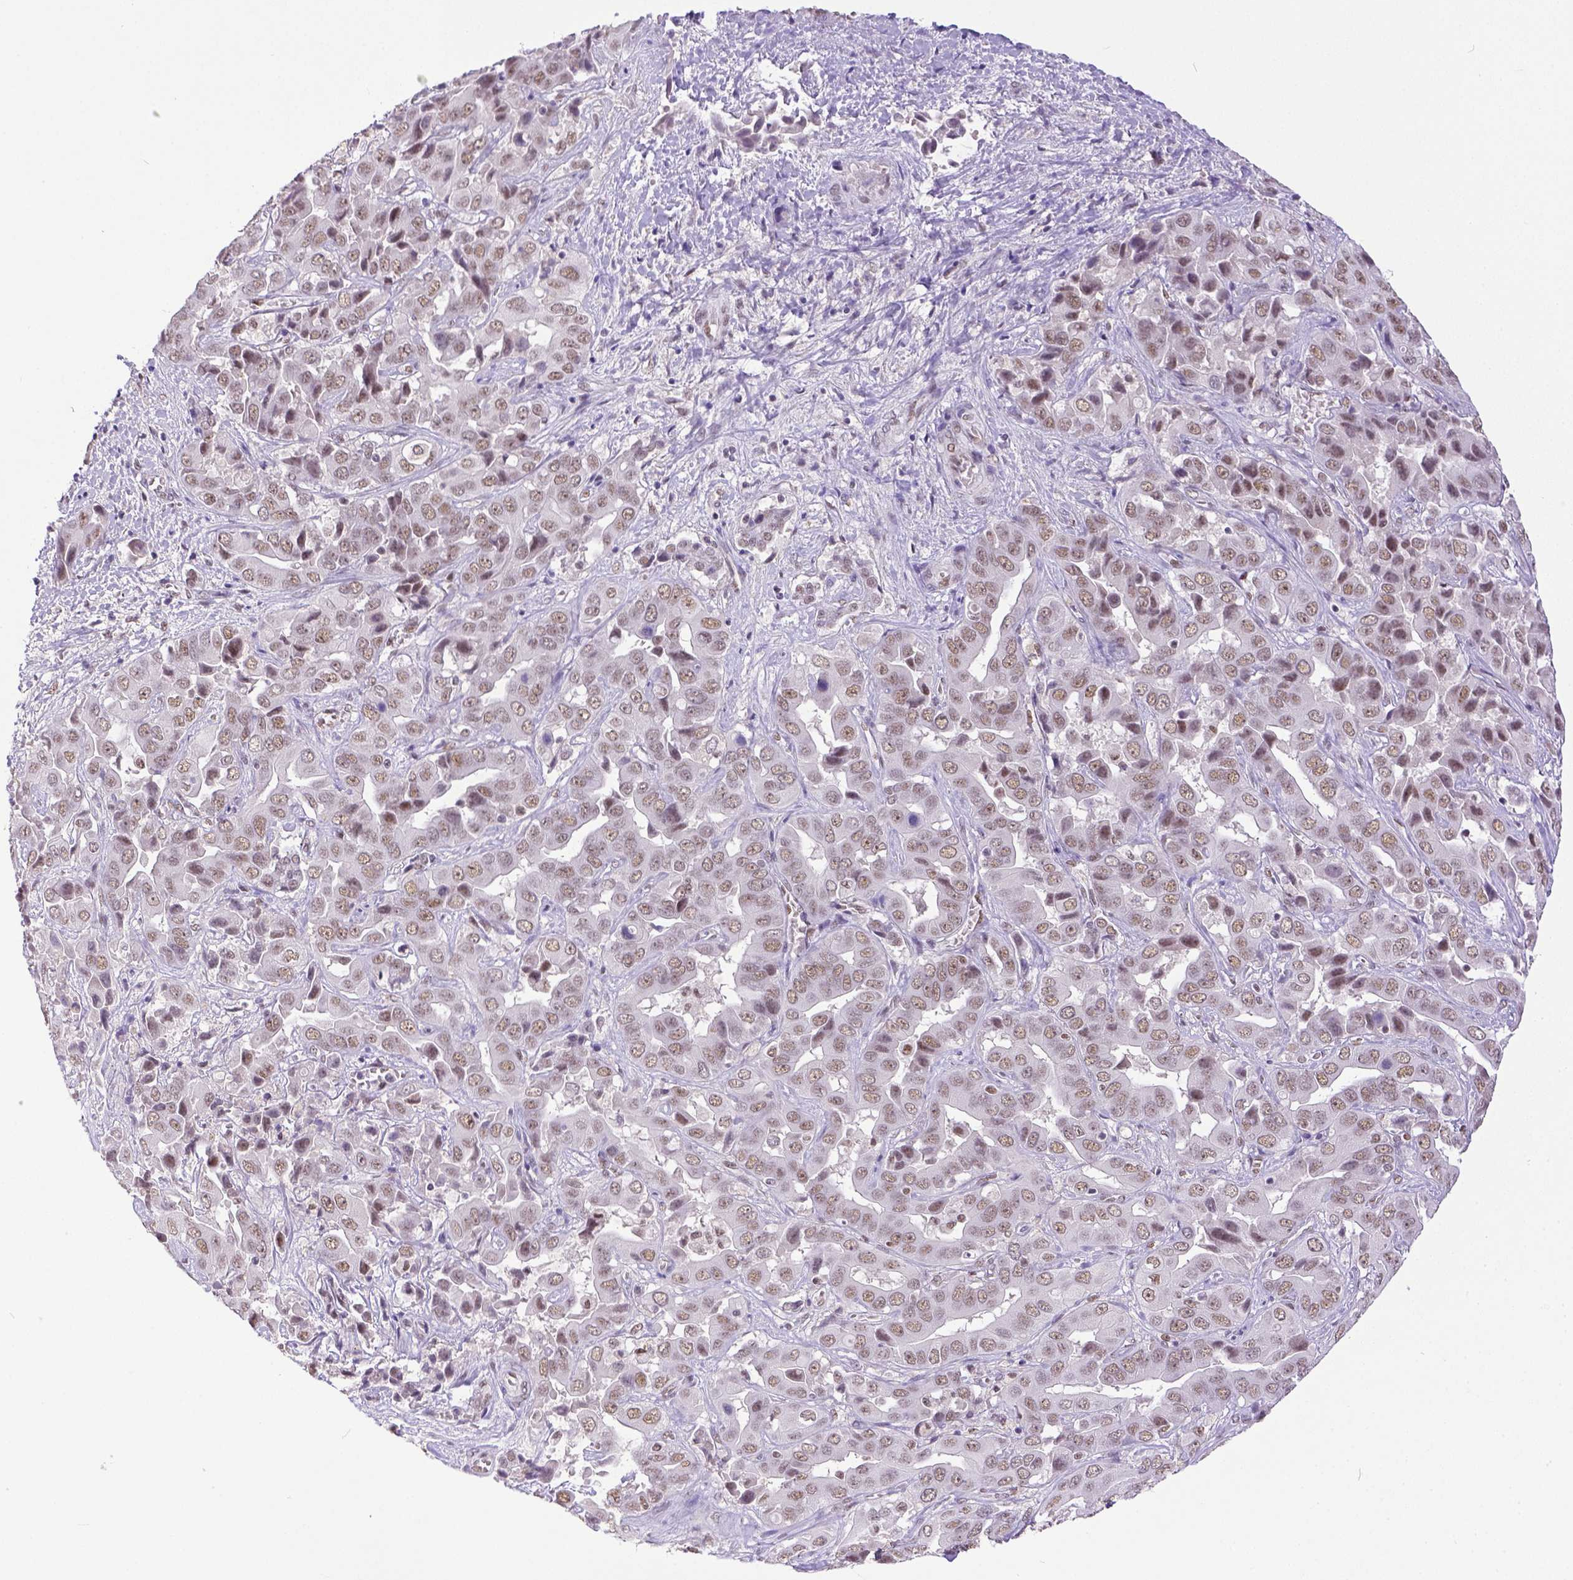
{"staining": {"intensity": "weak", "quantity": ">75%", "location": "nuclear"}, "tissue": "liver cancer", "cell_type": "Tumor cells", "image_type": "cancer", "snomed": [{"axis": "morphology", "description": "Cholangiocarcinoma"}, {"axis": "topography", "description": "Liver"}], "caption": "Protein staining of liver cholangiocarcinoma tissue exhibits weak nuclear expression in approximately >75% of tumor cells.", "gene": "ERCC1", "patient": {"sex": "female", "age": 52}}